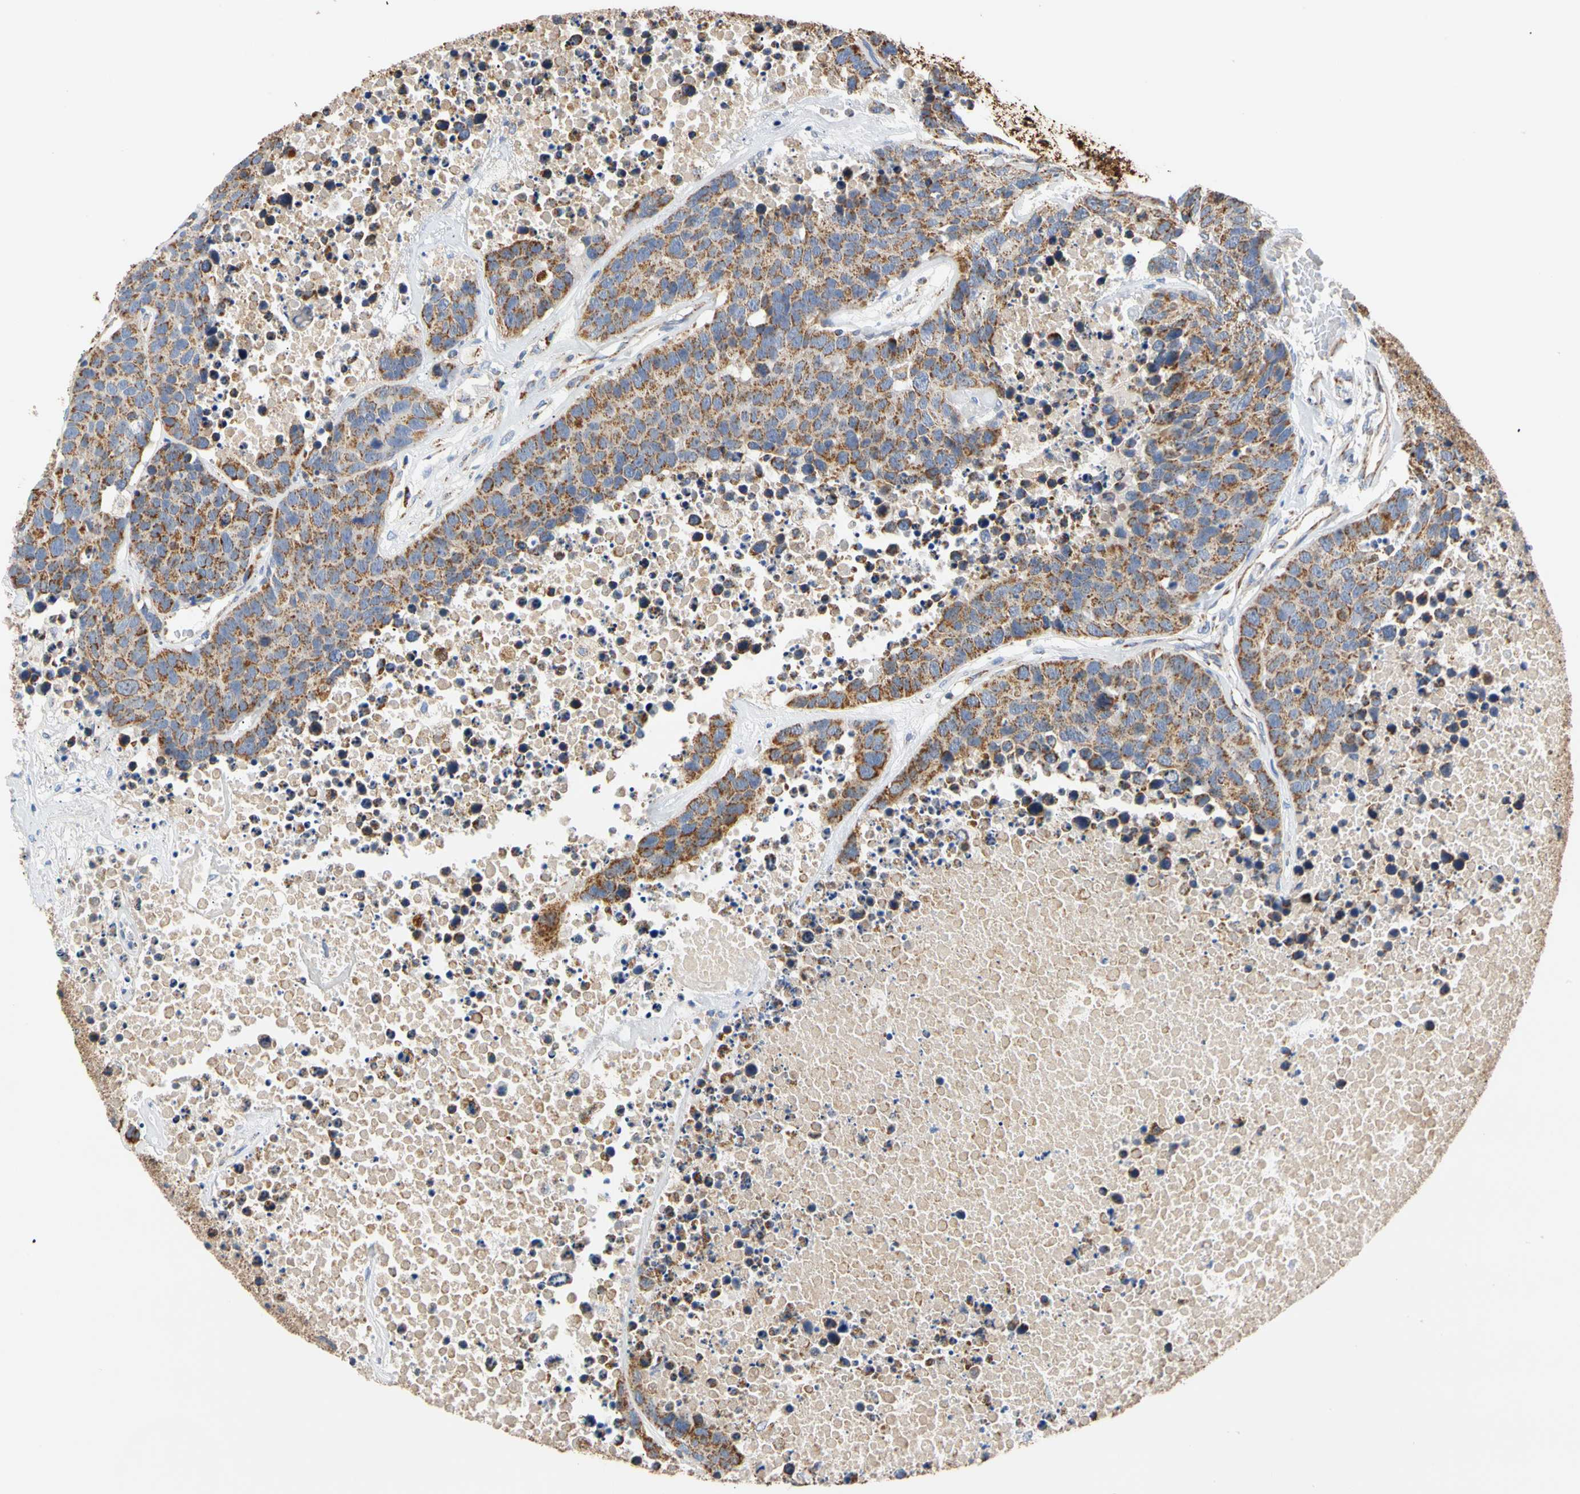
{"staining": {"intensity": "moderate", "quantity": ">75%", "location": "cytoplasmic/membranous"}, "tissue": "carcinoid", "cell_type": "Tumor cells", "image_type": "cancer", "snomed": [{"axis": "morphology", "description": "Carcinoid, malignant, NOS"}, {"axis": "topography", "description": "Lung"}], "caption": "Immunohistochemistry (IHC) micrograph of neoplastic tissue: carcinoid stained using immunohistochemistry shows medium levels of moderate protein expression localized specifically in the cytoplasmic/membranous of tumor cells, appearing as a cytoplasmic/membranous brown color.", "gene": "ACAT1", "patient": {"sex": "male", "age": 60}}